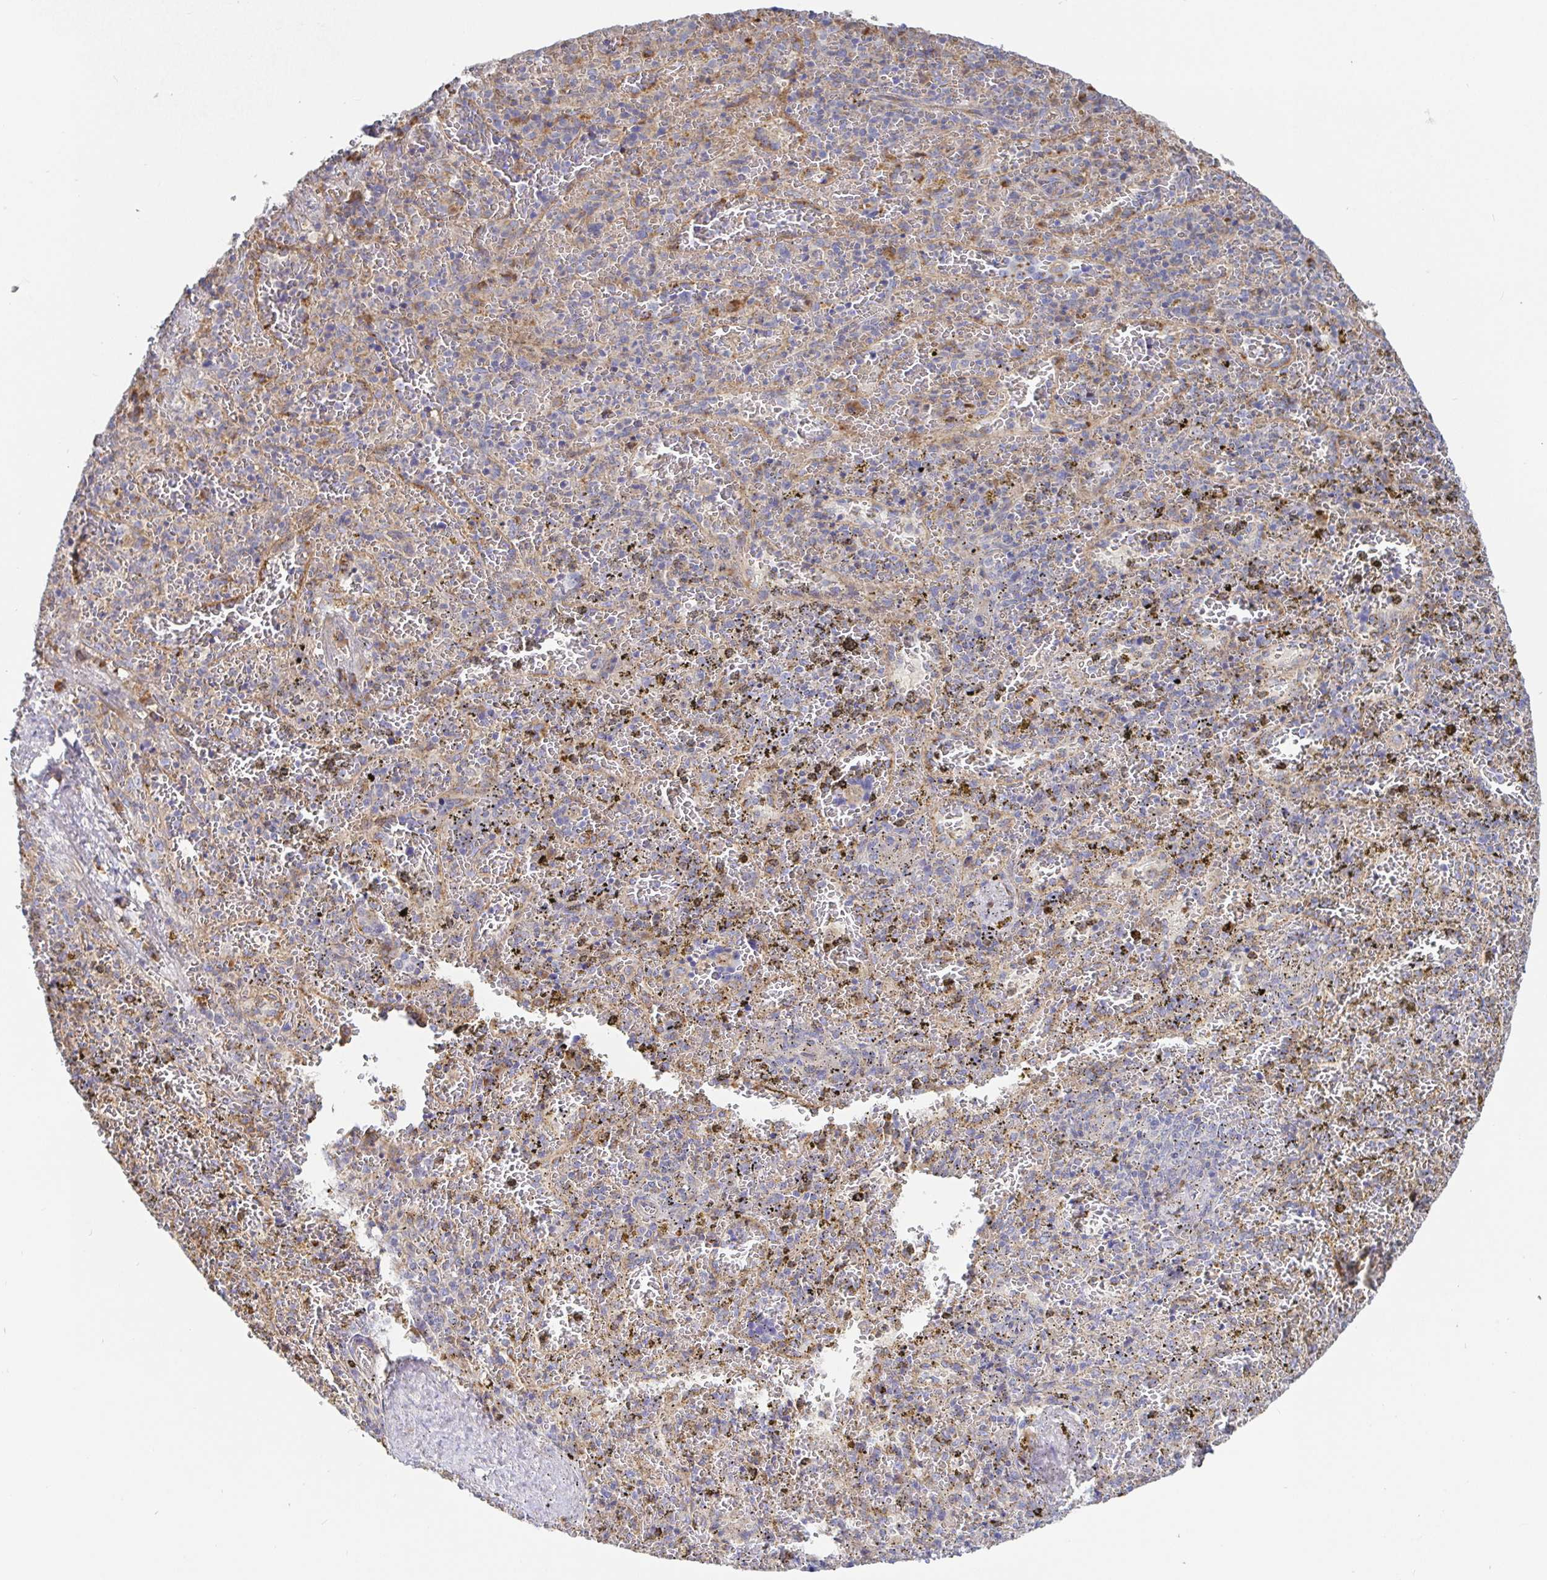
{"staining": {"intensity": "negative", "quantity": "none", "location": "none"}, "tissue": "spleen", "cell_type": "Cells in red pulp", "image_type": "normal", "snomed": [{"axis": "morphology", "description": "Normal tissue, NOS"}, {"axis": "topography", "description": "Spleen"}], "caption": "Immunohistochemical staining of benign human spleen shows no significant staining in cells in red pulp.", "gene": "IRAK2", "patient": {"sex": "female", "age": 50}}